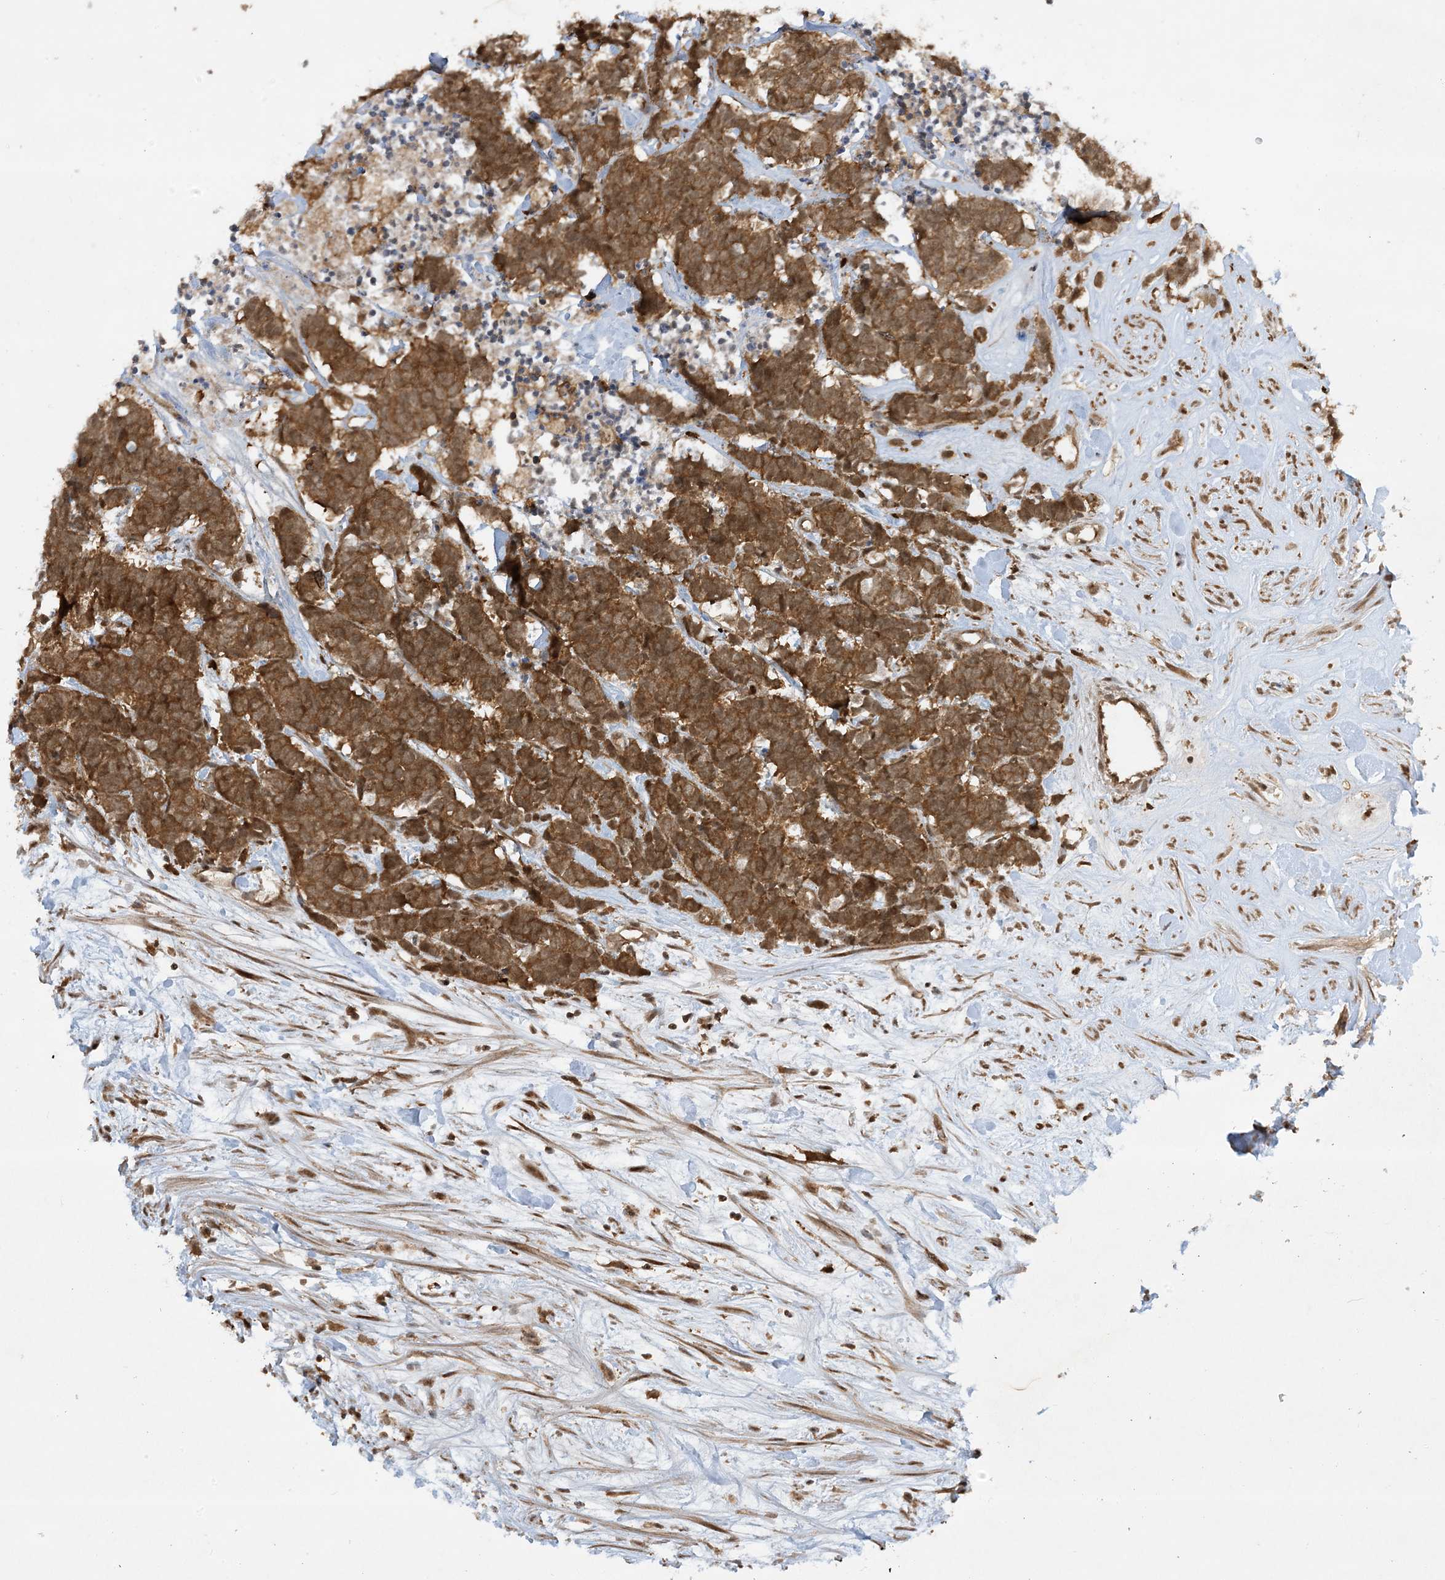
{"staining": {"intensity": "moderate", "quantity": ">75%", "location": "cytoplasmic/membranous"}, "tissue": "carcinoid", "cell_type": "Tumor cells", "image_type": "cancer", "snomed": [{"axis": "morphology", "description": "Carcinoma, NOS"}, {"axis": "morphology", "description": "Carcinoid, malignant, NOS"}, {"axis": "topography", "description": "Urinary bladder"}], "caption": "The micrograph exhibits a brown stain indicating the presence of a protein in the cytoplasmic/membranous of tumor cells in carcinoid.", "gene": "CERT1", "patient": {"sex": "male", "age": 57}}